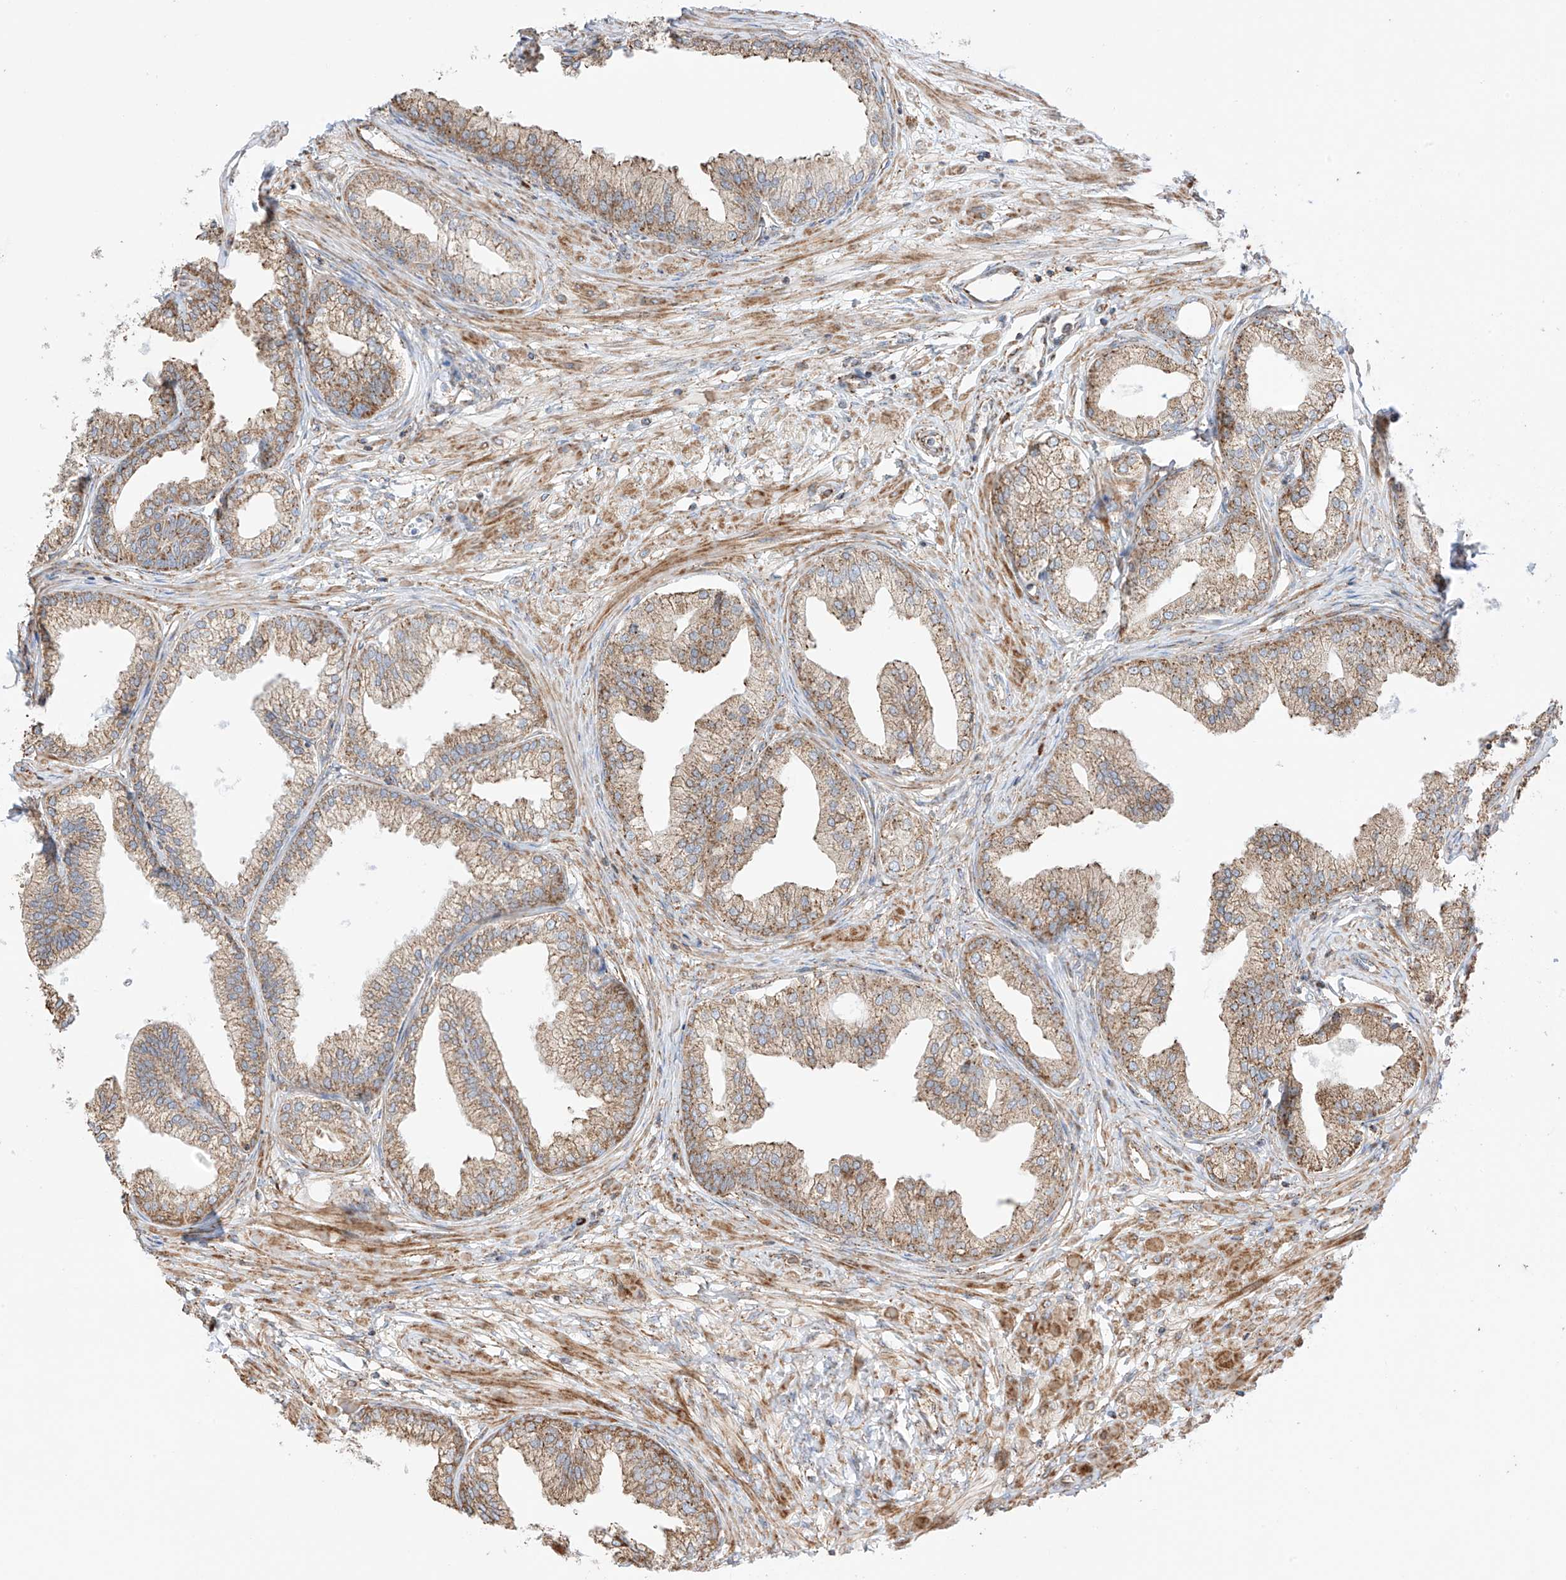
{"staining": {"intensity": "moderate", "quantity": ">75%", "location": "cytoplasmic/membranous"}, "tissue": "prostate", "cell_type": "Glandular cells", "image_type": "normal", "snomed": [{"axis": "morphology", "description": "Normal tissue, NOS"}, {"axis": "morphology", "description": "Urothelial carcinoma, Low grade"}, {"axis": "topography", "description": "Urinary bladder"}, {"axis": "topography", "description": "Prostate"}], "caption": "Protein analysis of normal prostate exhibits moderate cytoplasmic/membranous expression in about >75% of glandular cells. (DAB (3,3'-diaminobenzidine) IHC with brightfield microscopy, high magnification).", "gene": "XKR3", "patient": {"sex": "male", "age": 60}}